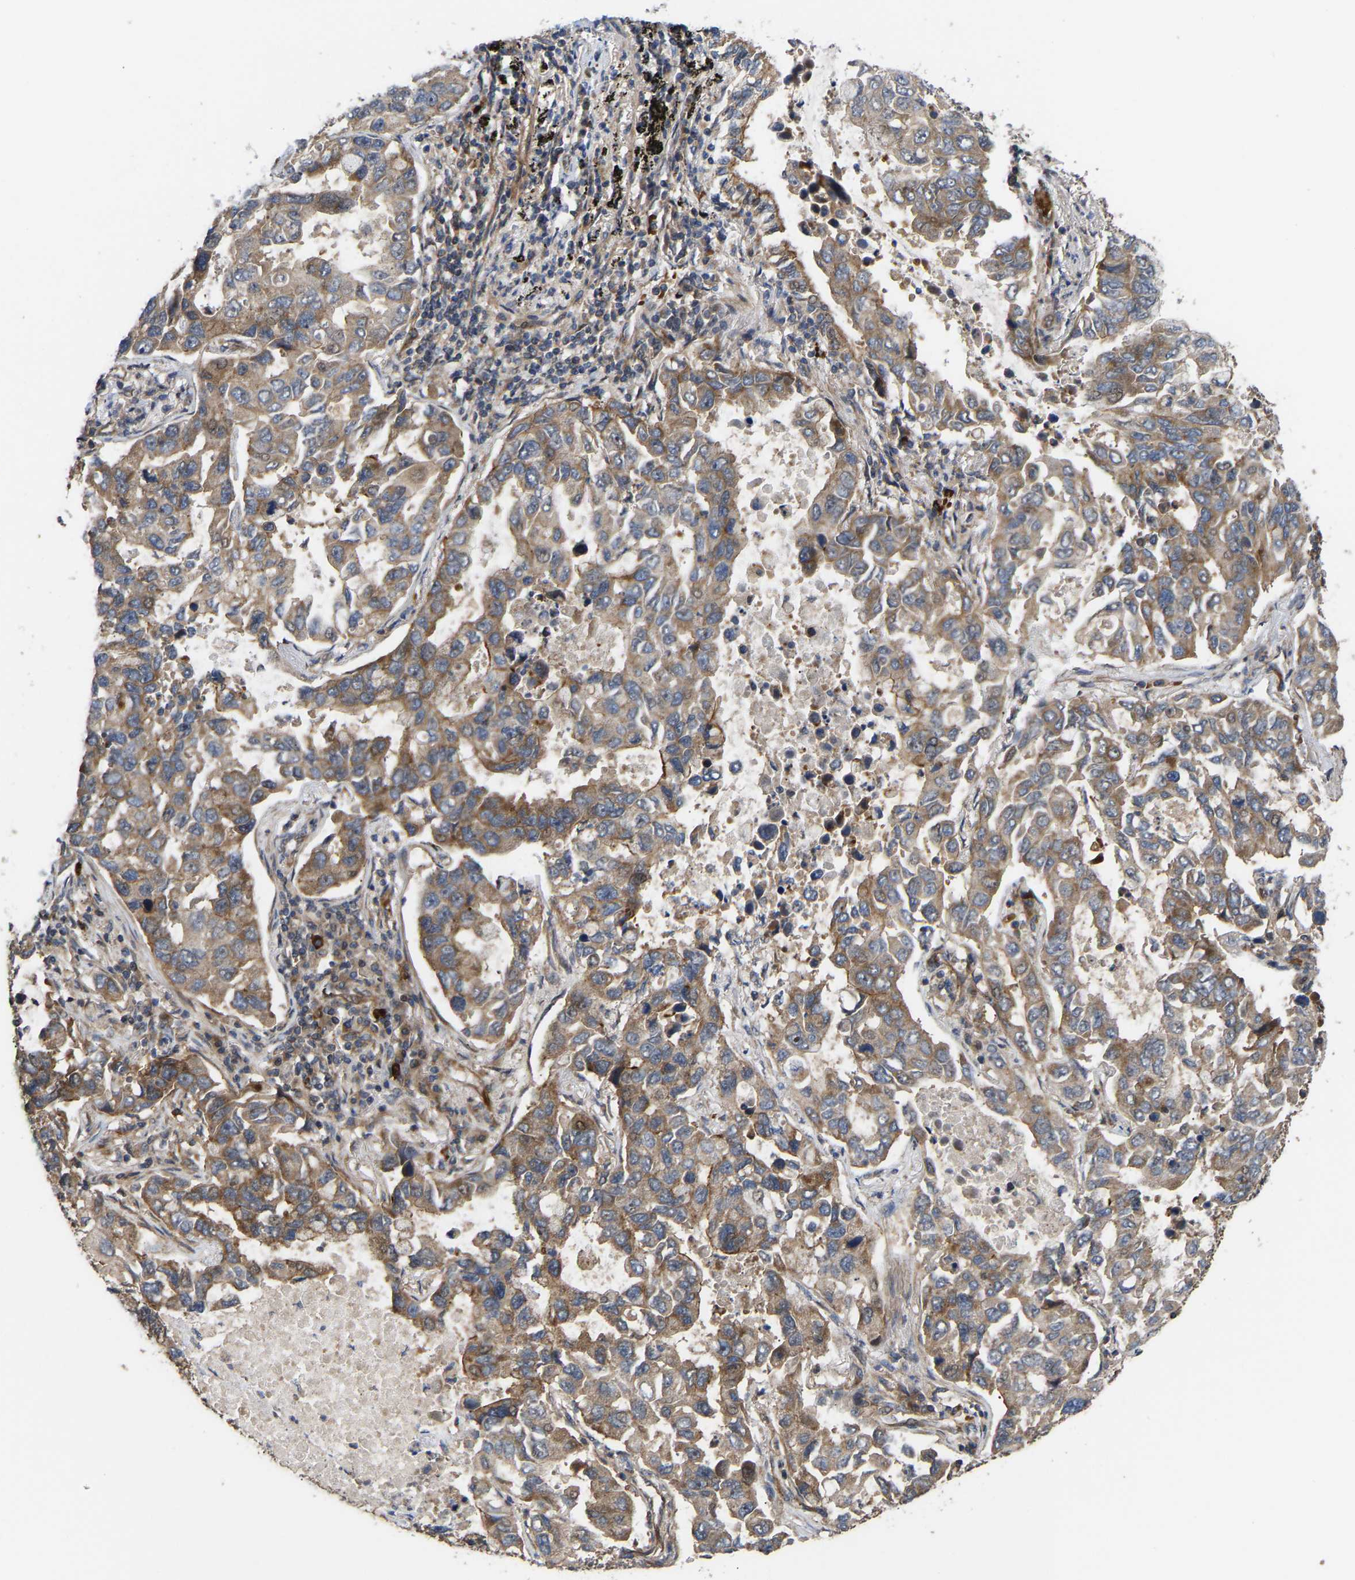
{"staining": {"intensity": "moderate", "quantity": ">75%", "location": "cytoplasmic/membranous"}, "tissue": "lung cancer", "cell_type": "Tumor cells", "image_type": "cancer", "snomed": [{"axis": "morphology", "description": "Adenocarcinoma, NOS"}, {"axis": "topography", "description": "Lung"}], "caption": "Protein analysis of lung cancer tissue exhibits moderate cytoplasmic/membranous positivity in about >75% of tumor cells.", "gene": "STAU1", "patient": {"sex": "male", "age": 64}}